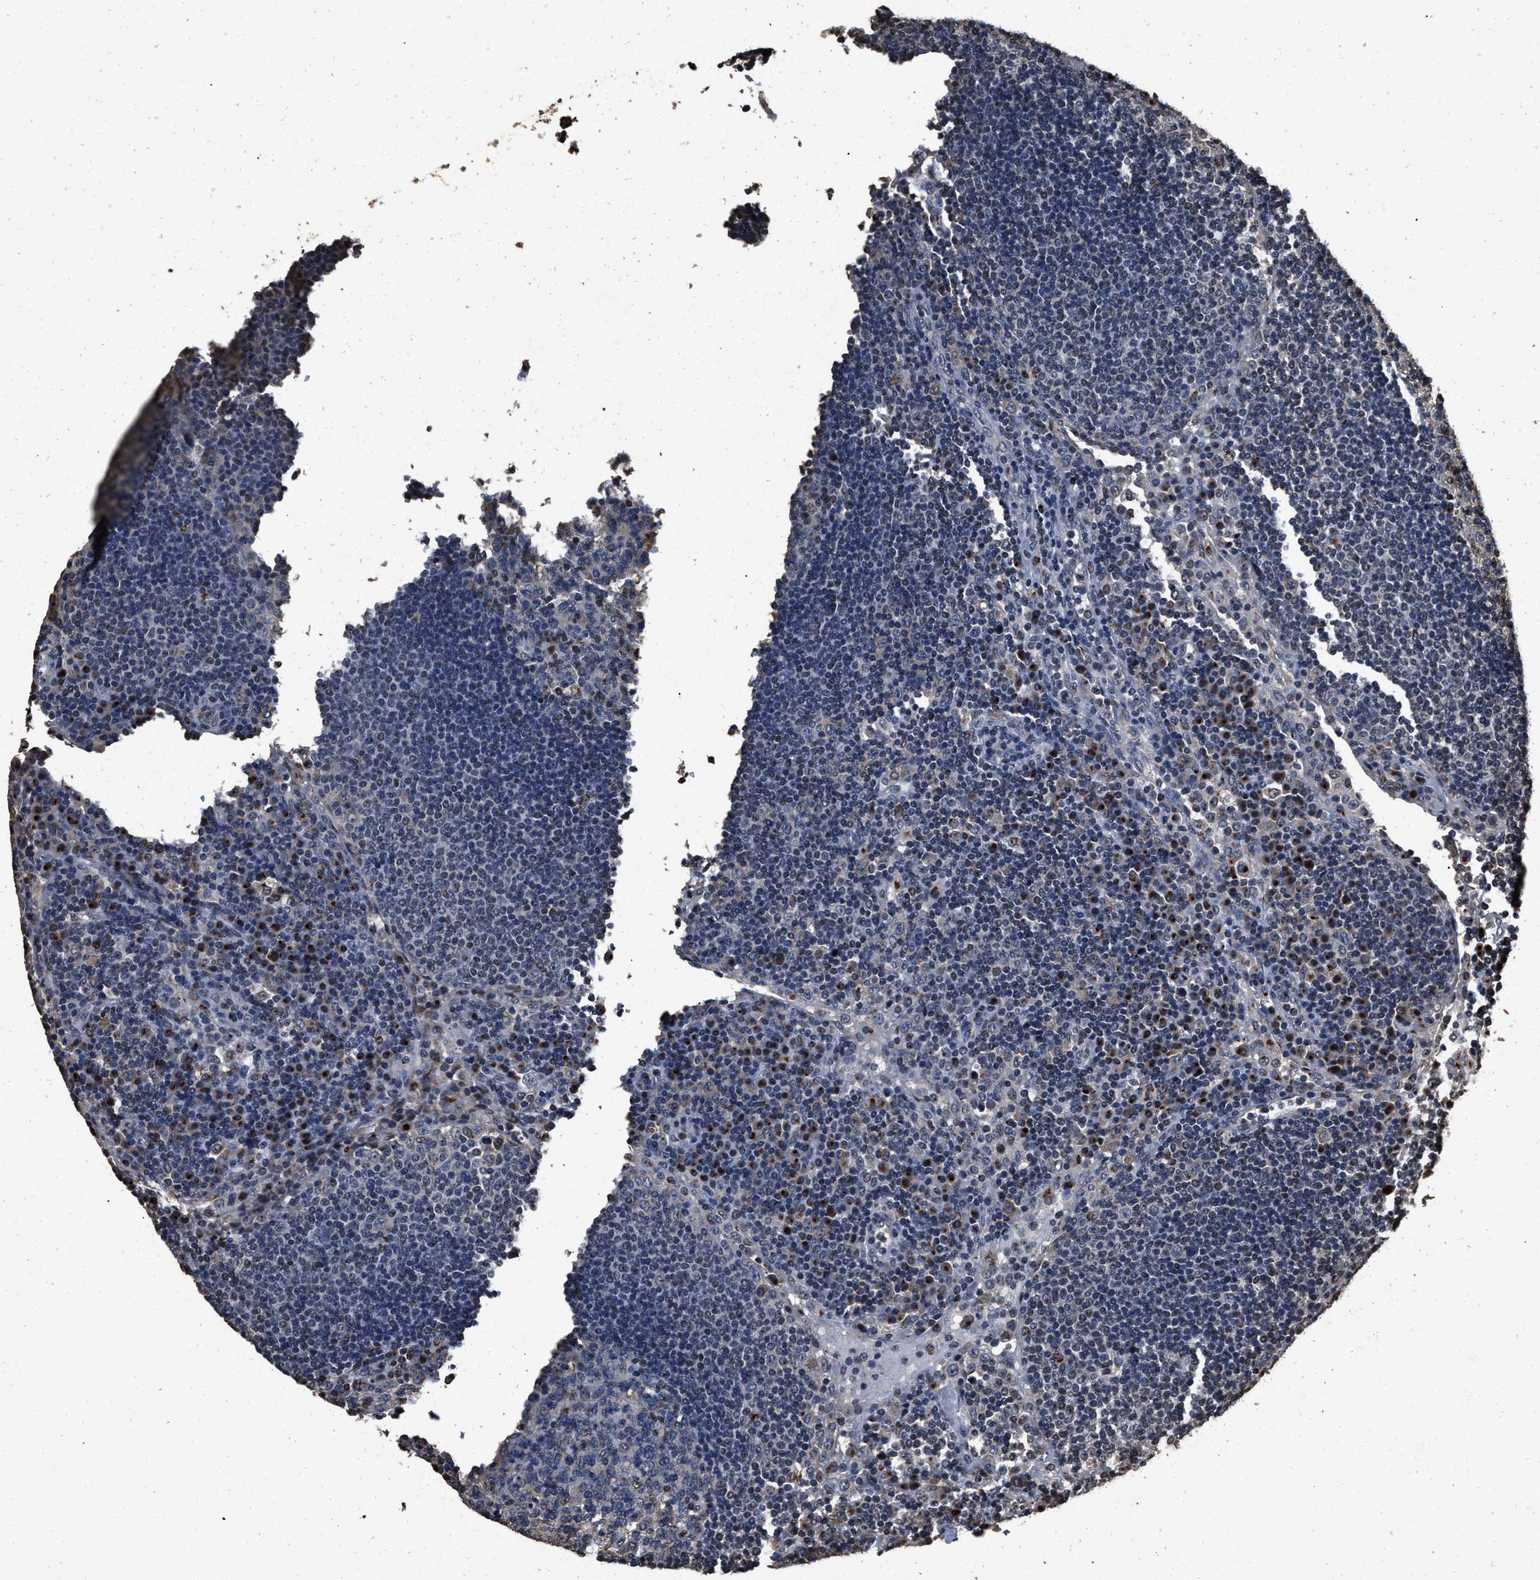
{"staining": {"intensity": "negative", "quantity": "none", "location": "none"}, "tissue": "lymph node", "cell_type": "Germinal center cells", "image_type": "normal", "snomed": [{"axis": "morphology", "description": "Normal tissue, NOS"}, {"axis": "topography", "description": "Lymph node"}], "caption": "Immunohistochemistry (IHC) of unremarkable human lymph node reveals no staining in germinal center cells. (DAB (3,3'-diaminobenzidine) IHC visualized using brightfield microscopy, high magnification).", "gene": "TPST2", "patient": {"sex": "female", "age": 53}}